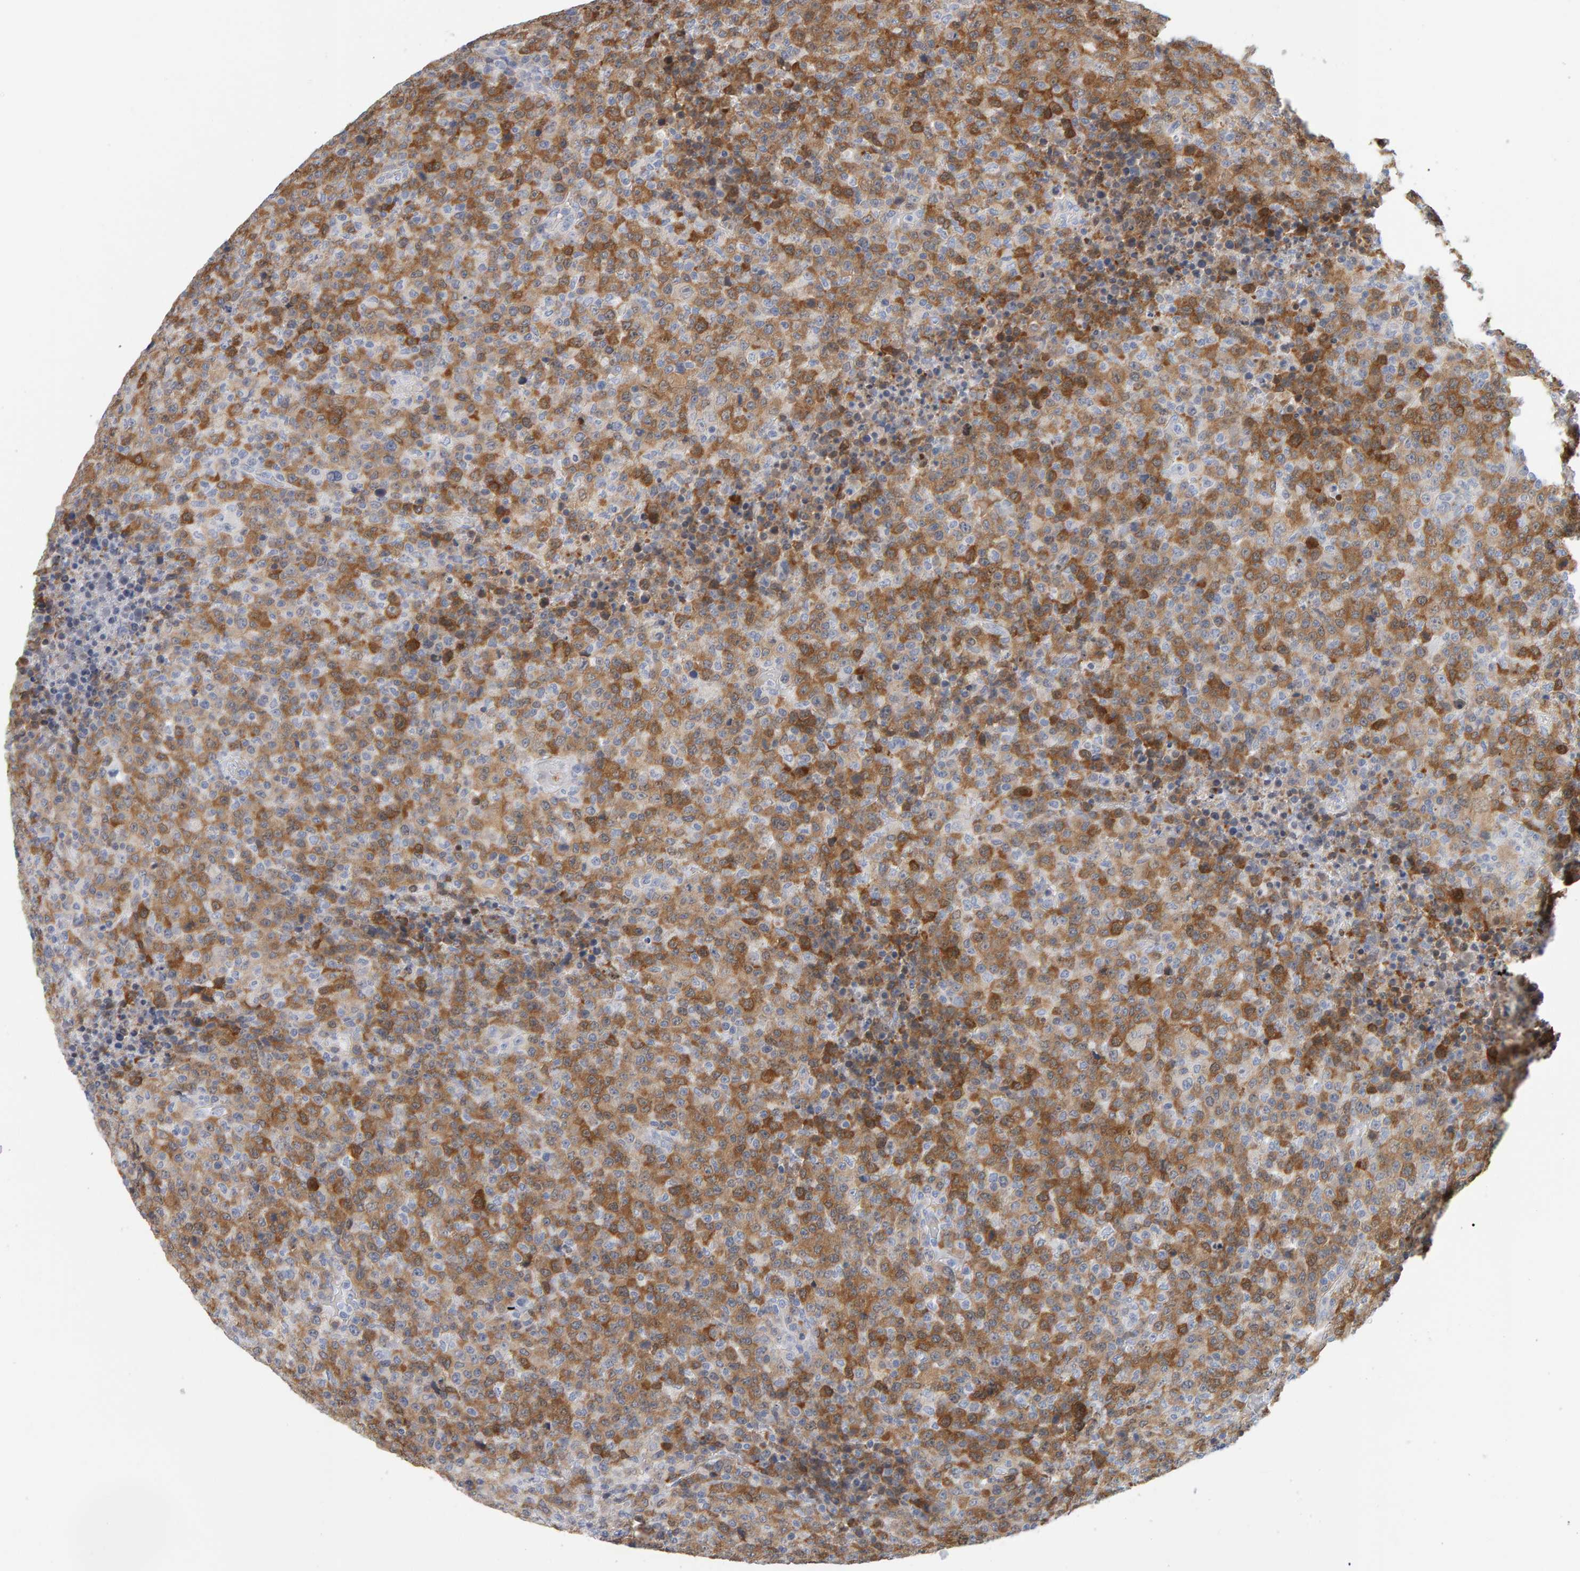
{"staining": {"intensity": "moderate", "quantity": "25%-75%", "location": "cytoplasmic/membranous"}, "tissue": "lymphoma", "cell_type": "Tumor cells", "image_type": "cancer", "snomed": [{"axis": "morphology", "description": "Malignant lymphoma, non-Hodgkin's type, High grade"}, {"axis": "topography", "description": "Lymph node"}], "caption": "IHC photomicrograph of human malignant lymphoma, non-Hodgkin's type (high-grade) stained for a protein (brown), which exhibits medium levels of moderate cytoplasmic/membranous positivity in approximately 25%-75% of tumor cells.", "gene": "CTH", "patient": {"sex": "male", "age": 13}}